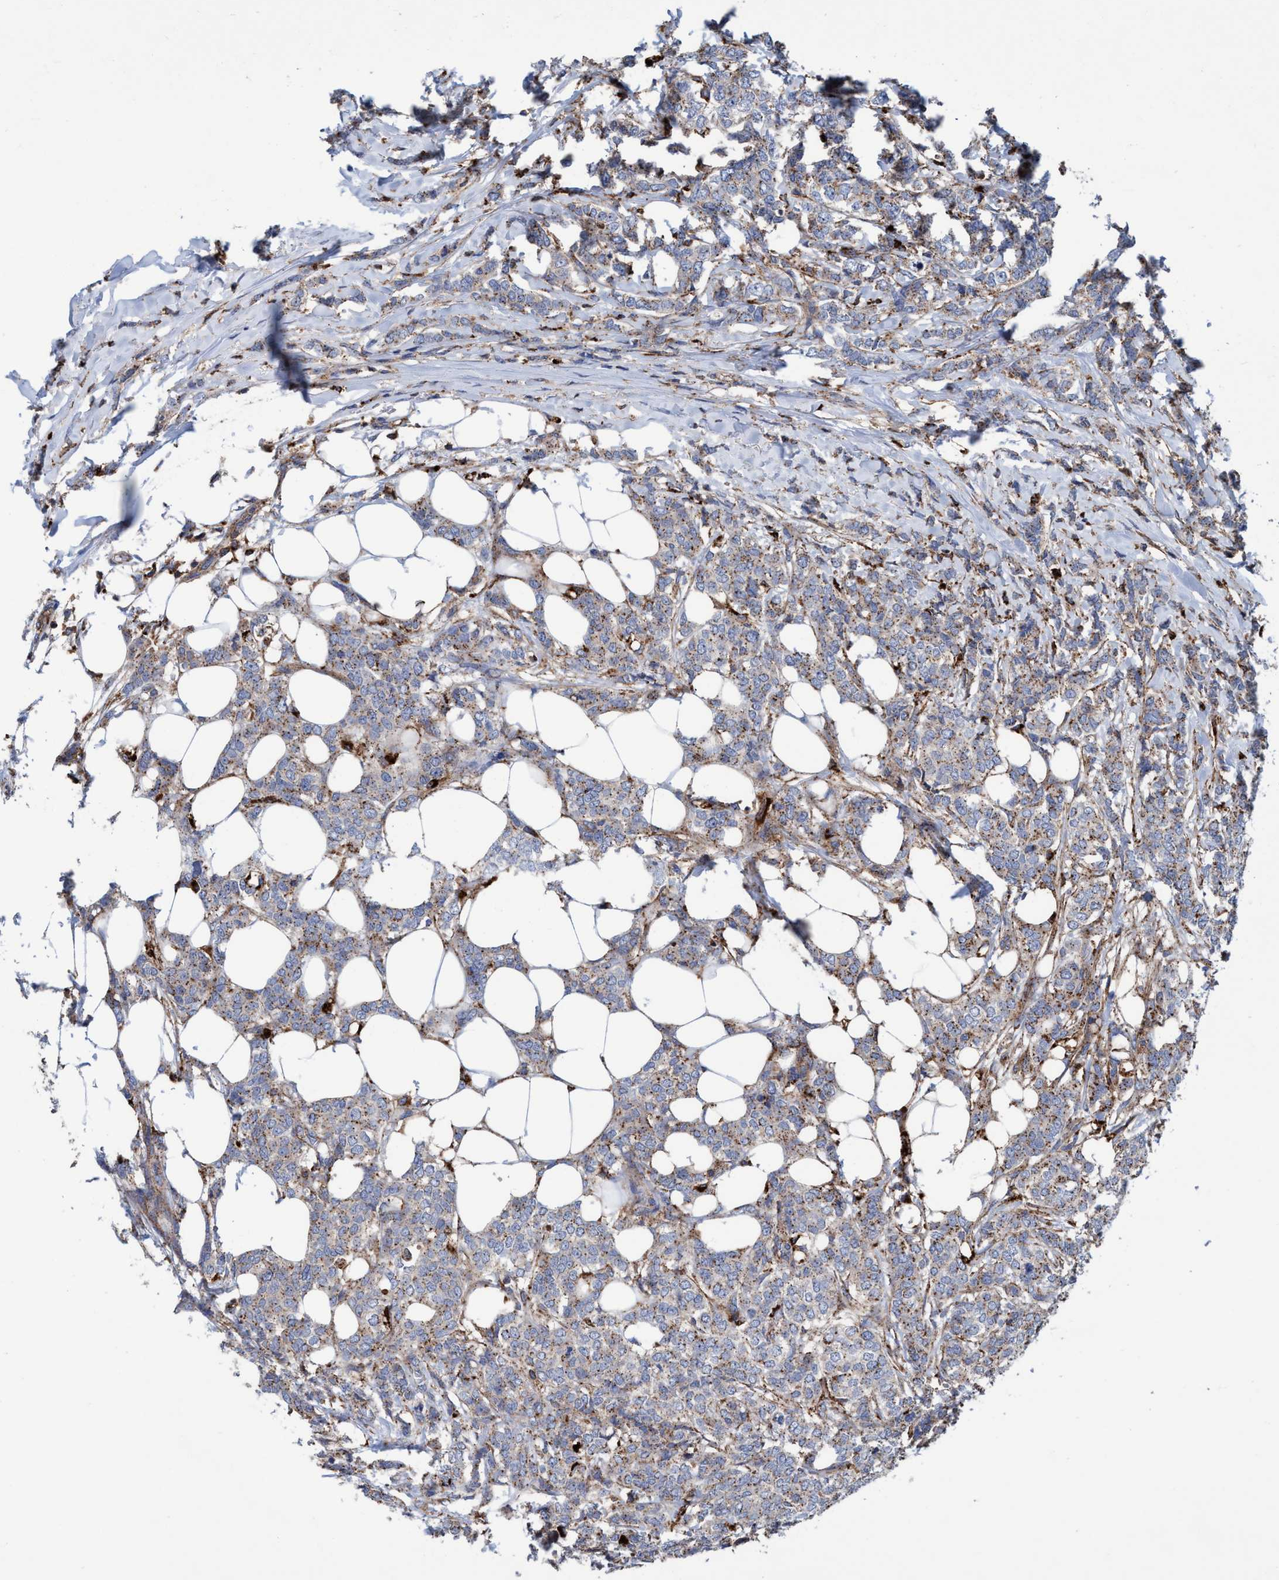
{"staining": {"intensity": "moderate", "quantity": ">75%", "location": "cytoplasmic/membranous"}, "tissue": "breast cancer", "cell_type": "Tumor cells", "image_type": "cancer", "snomed": [{"axis": "morphology", "description": "Lobular carcinoma"}, {"axis": "topography", "description": "Skin"}, {"axis": "topography", "description": "Breast"}], "caption": "Tumor cells reveal moderate cytoplasmic/membranous staining in about >75% of cells in breast cancer.", "gene": "TRIM65", "patient": {"sex": "female", "age": 46}}